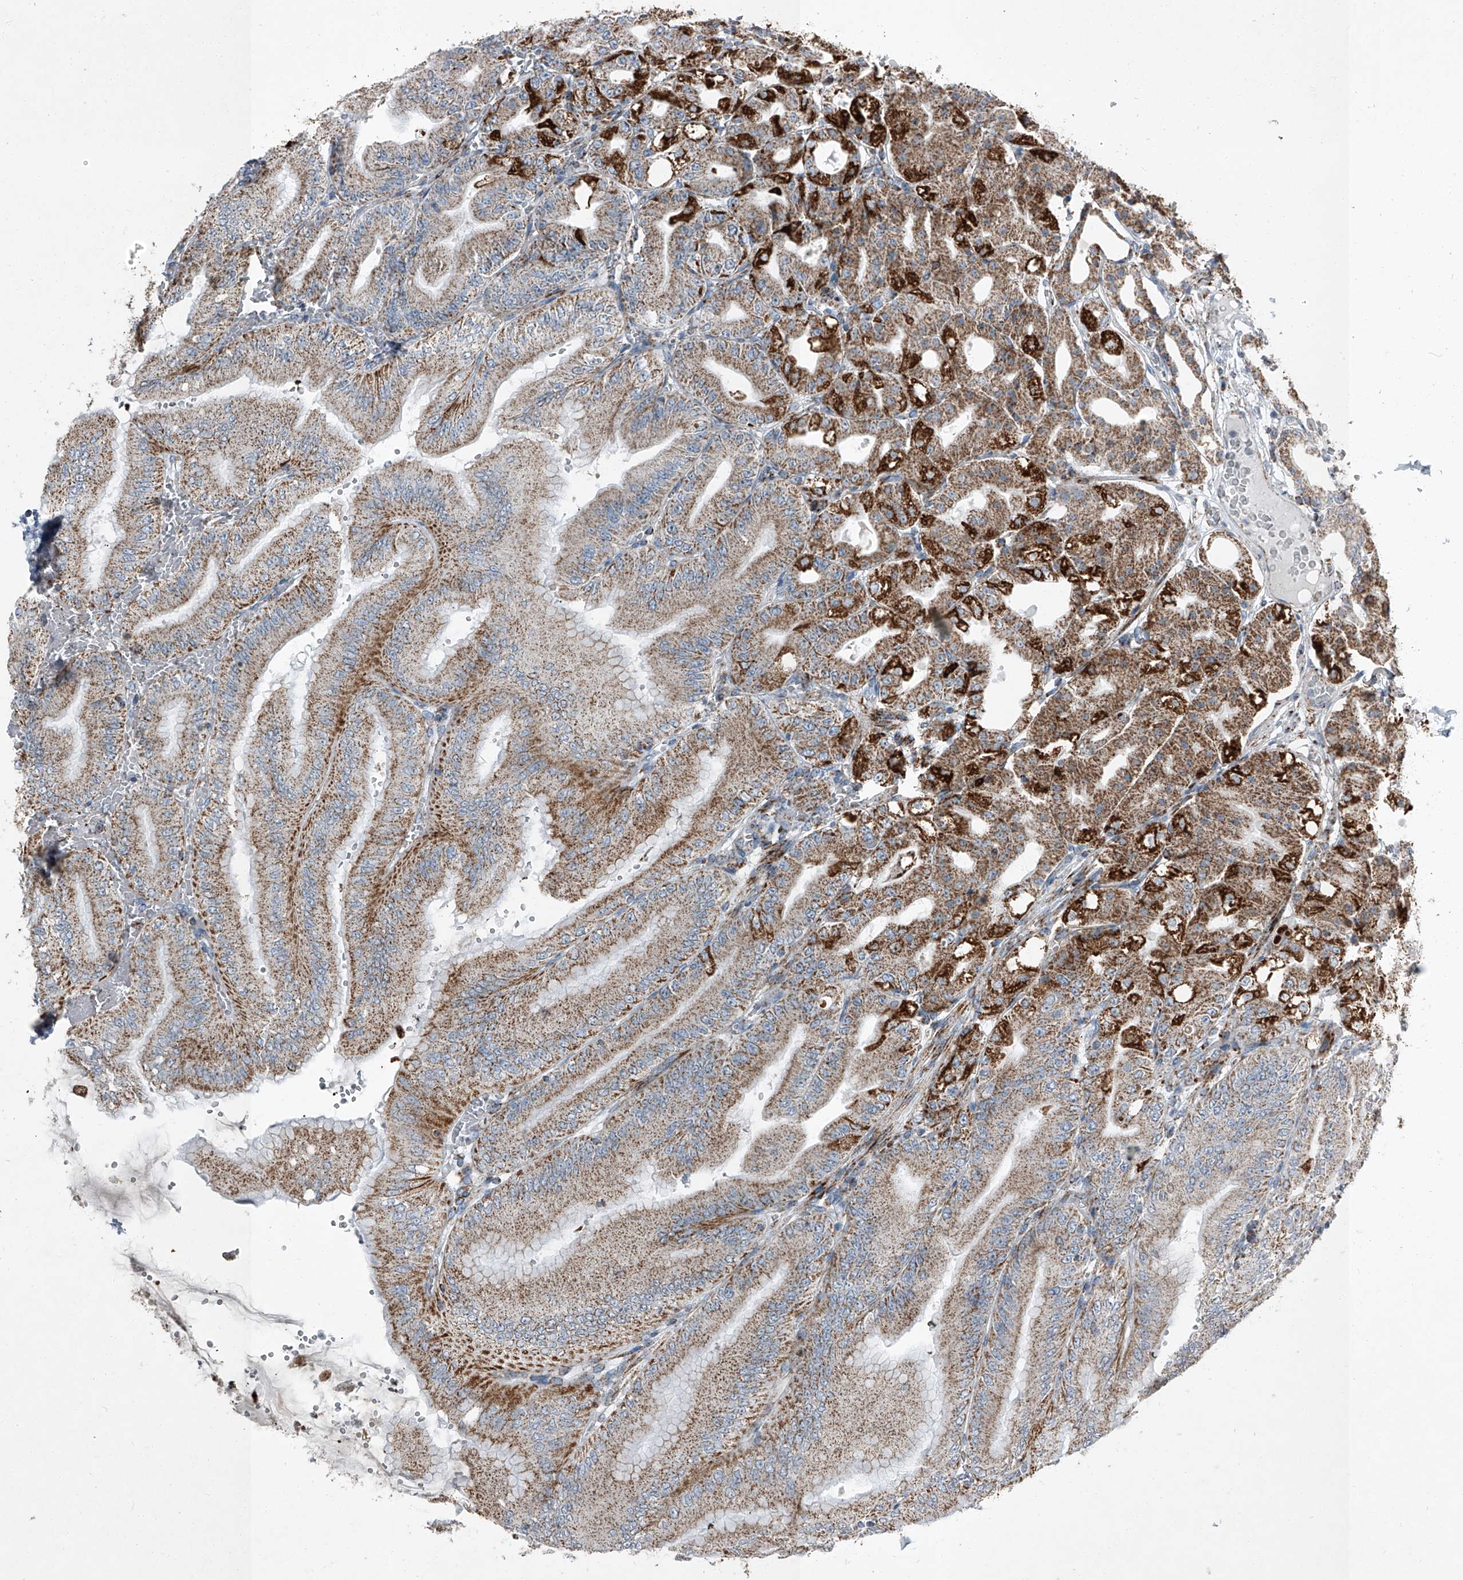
{"staining": {"intensity": "strong", "quantity": ">75%", "location": "cytoplasmic/membranous"}, "tissue": "stomach", "cell_type": "Glandular cells", "image_type": "normal", "snomed": [{"axis": "morphology", "description": "Normal tissue, NOS"}, {"axis": "topography", "description": "Stomach, lower"}], "caption": "A high-resolution image shows immunohistochemistry (IHC) staining of benign stomach, which demonstrates strong cytoplasmic/membranous positivity in about >75% of glandular cells.", "gene": "CHRNA7", "patient": {"sex": "male", "age": 71}}